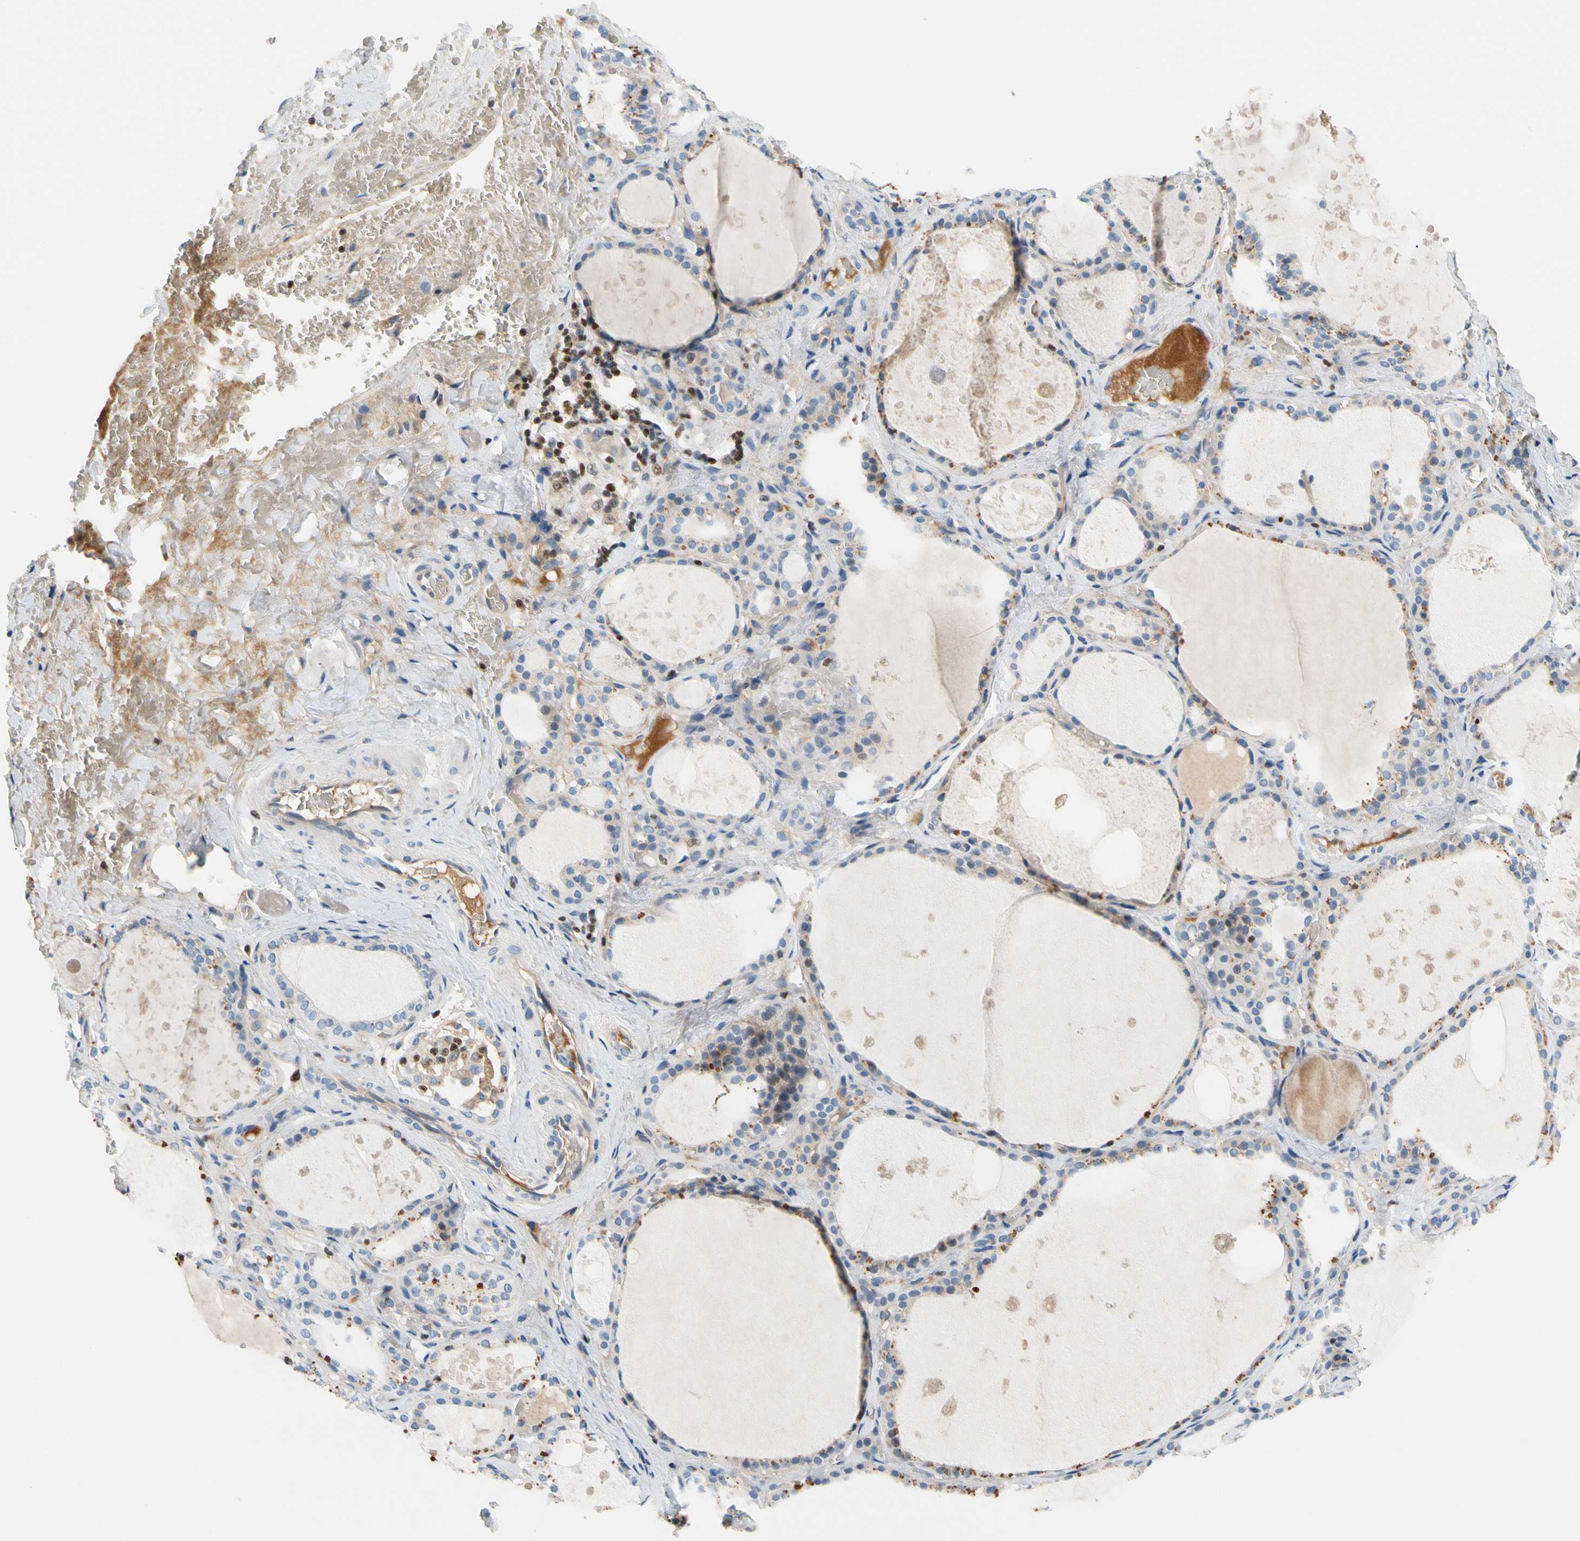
{"staining": {"intensity": "weak", "quantity": "25%-75%", "location": "cytoplasmic/membranous"}, "tissue": "thyroid gland", "cell_type": "Glandular cells", "image_type": "normal", "snomed": [{"axis": "morphology", "description": "Normal tissue, NOS"}, {"axis": "topography", "description": "Thyroid gland"}], "caption": "Thyroid gland stained with a brown dye exhibits weak cytoplasmic/membranous positive staining in about 25%-75% of glandular cells.", "gene": "SP140", "patient": {"sex": "male", "age": 61}}